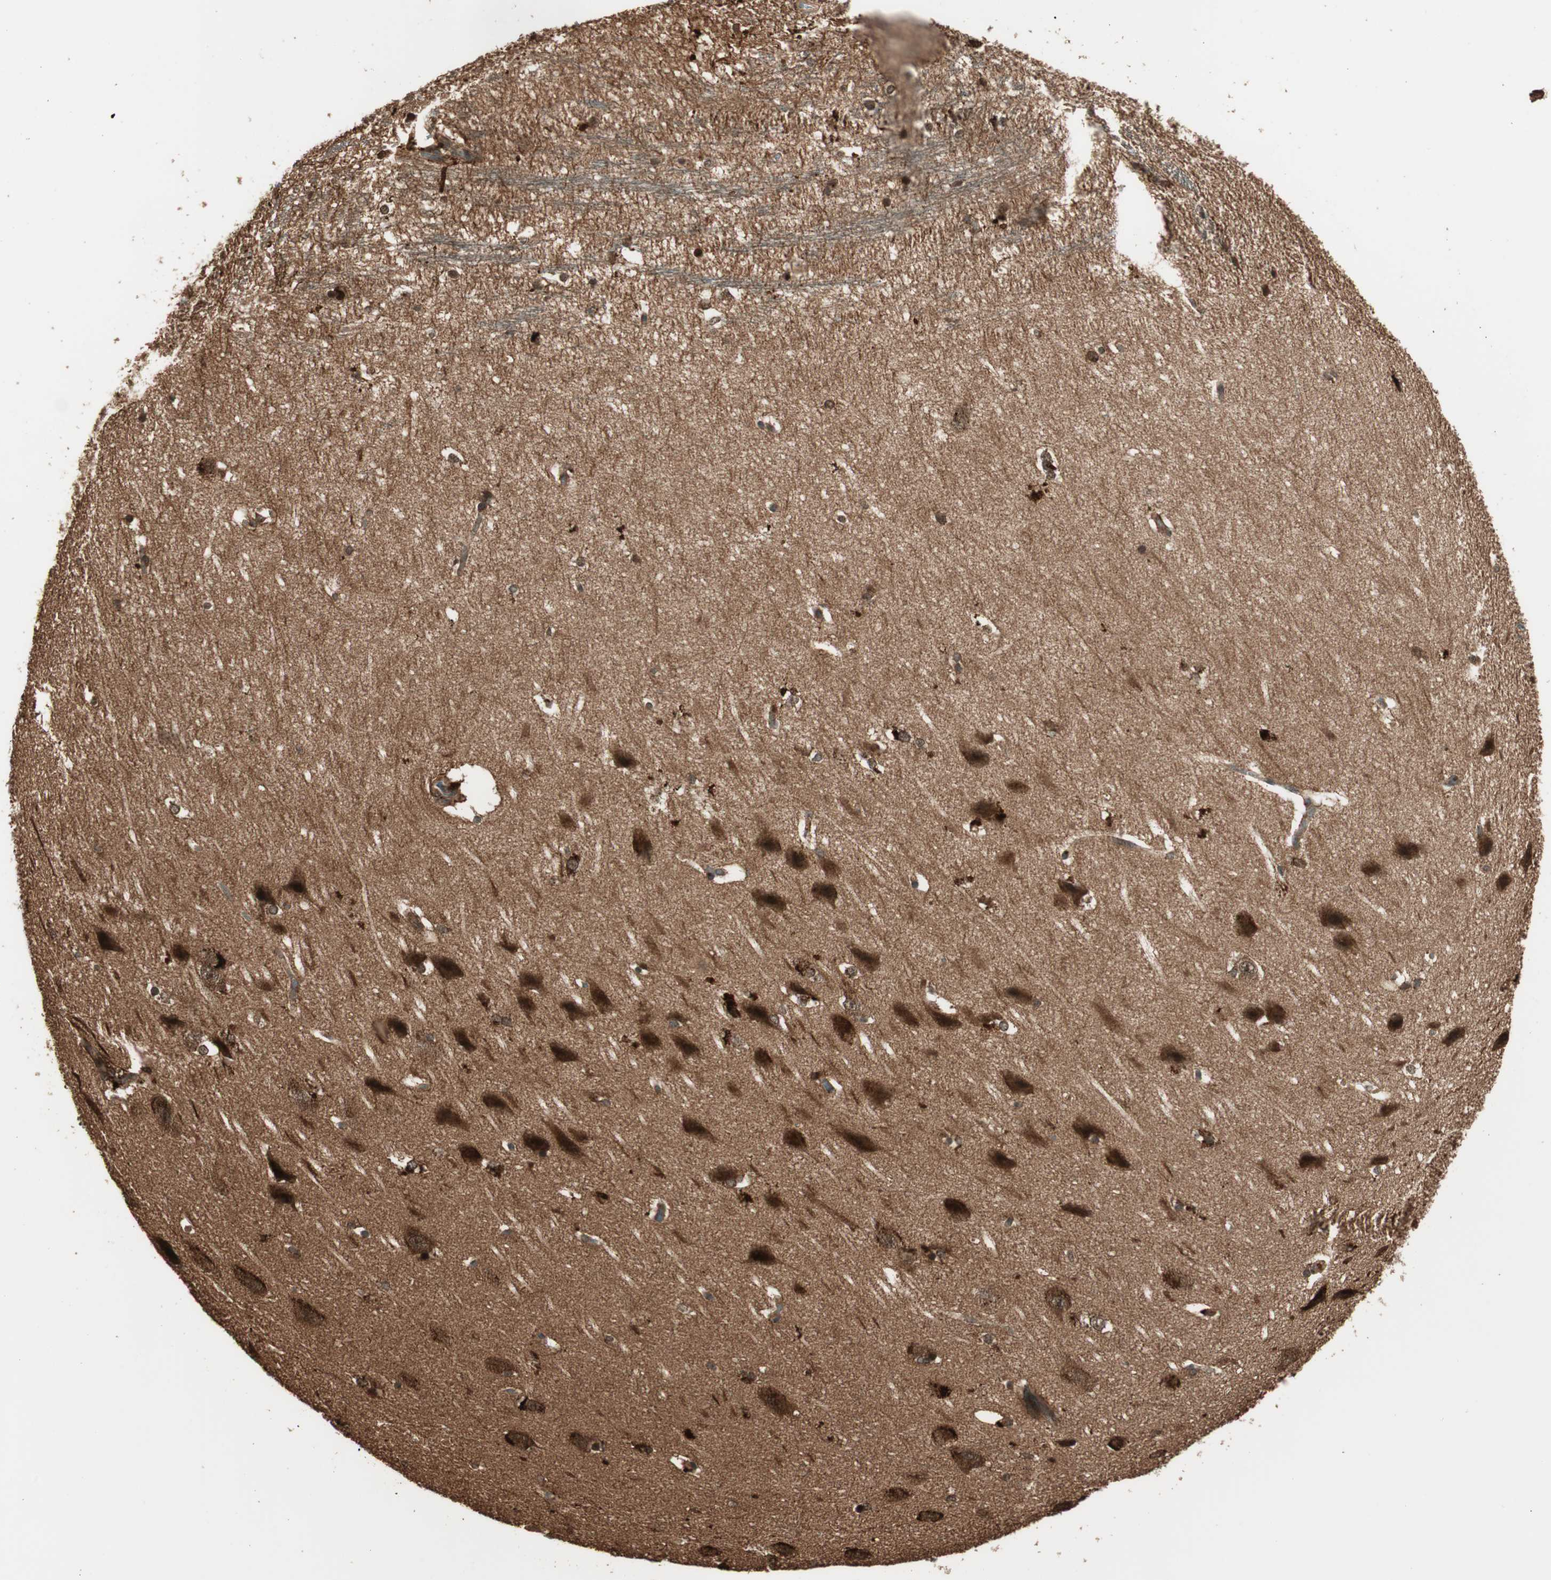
{"staining": {"intensity": "strong", "quantity": ">75%", "location": "cytoplasmic/membranous,nuclear"}, "tissue": "hippocampus", "cell_type": "Glial cells", "image_type": "normal", "snomed": [{"axis": "morphology", "description": "Normal tissue, NOS"}, {"axis": "topography", "description": "Hippocampus"}], "caption": "Strong cytoplasmic/membranous,nuclear expression is appreciated in approximately >75% of glial cells in benign hippocampus. The staining is performed using DAB brown chromogen to label protein expression. The nuclei are counter-stained blue using hematoxylin.", "gene": "CNOT4", "patient": {"sex": "female", "age": 19}}